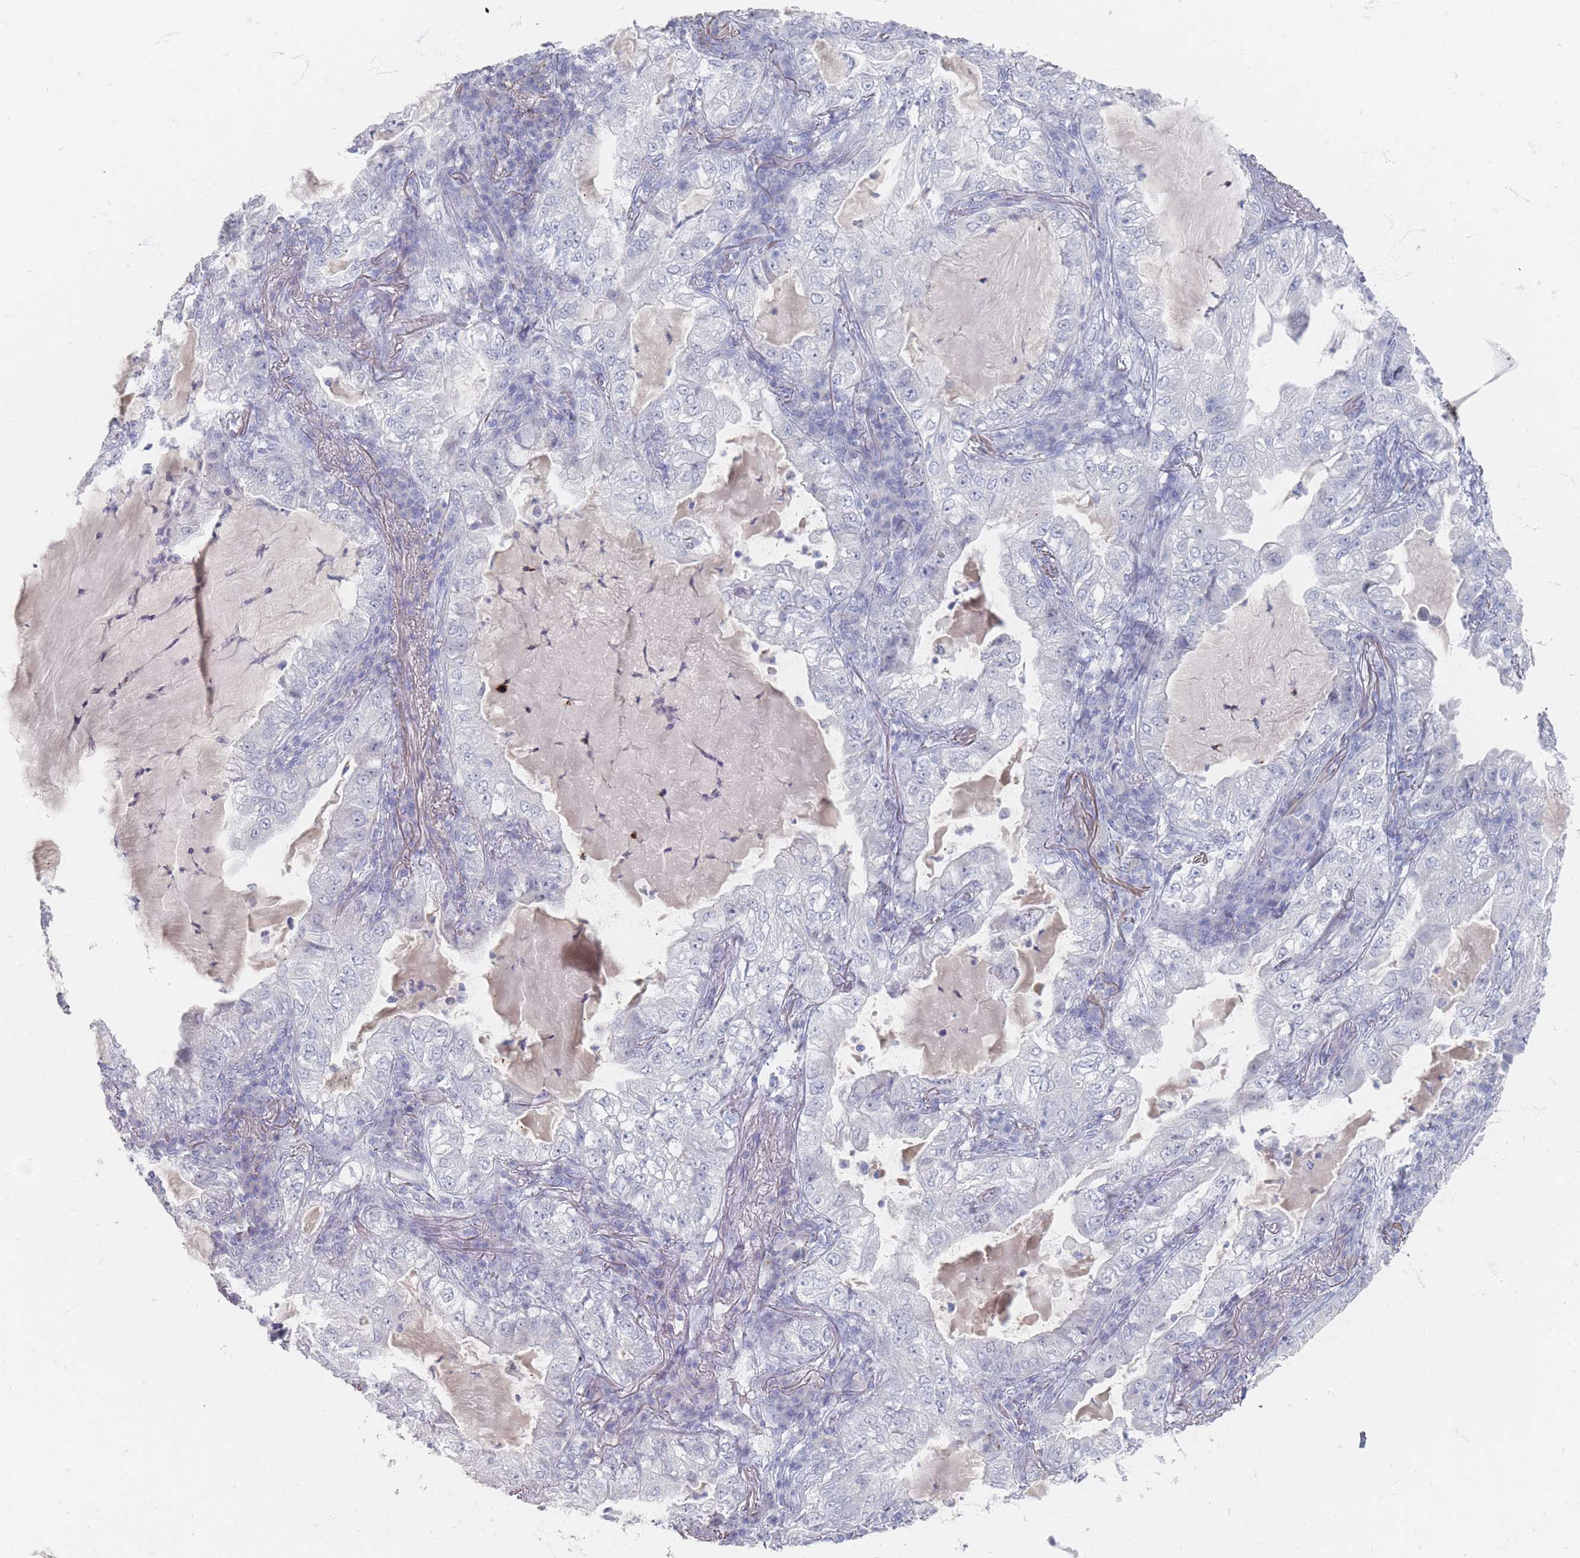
{"staining": {"intensity": "negative", "quantity": "none", "location": "none"}, "tissue": "lung cancer", "cell_type": "Tumor cells", "image_type": "cancer", "snomed": [{"axis": "morphology", "description": "Adenocarcinoma, NOS"}, {"axis": "topography", "description": "Lung"}], "caption": "The IHC photomicrograph has no significant expression in tumor cells of lung cancer (adenocarcinoma) tissue. The staining was performed using DAB to visualize the protein expression in brown, while the nuclei were stained in blue with hematoxylin (Magnification: 20x).", "gene": "HELZ2", "patient": {"sex": "female", "age": 73}}